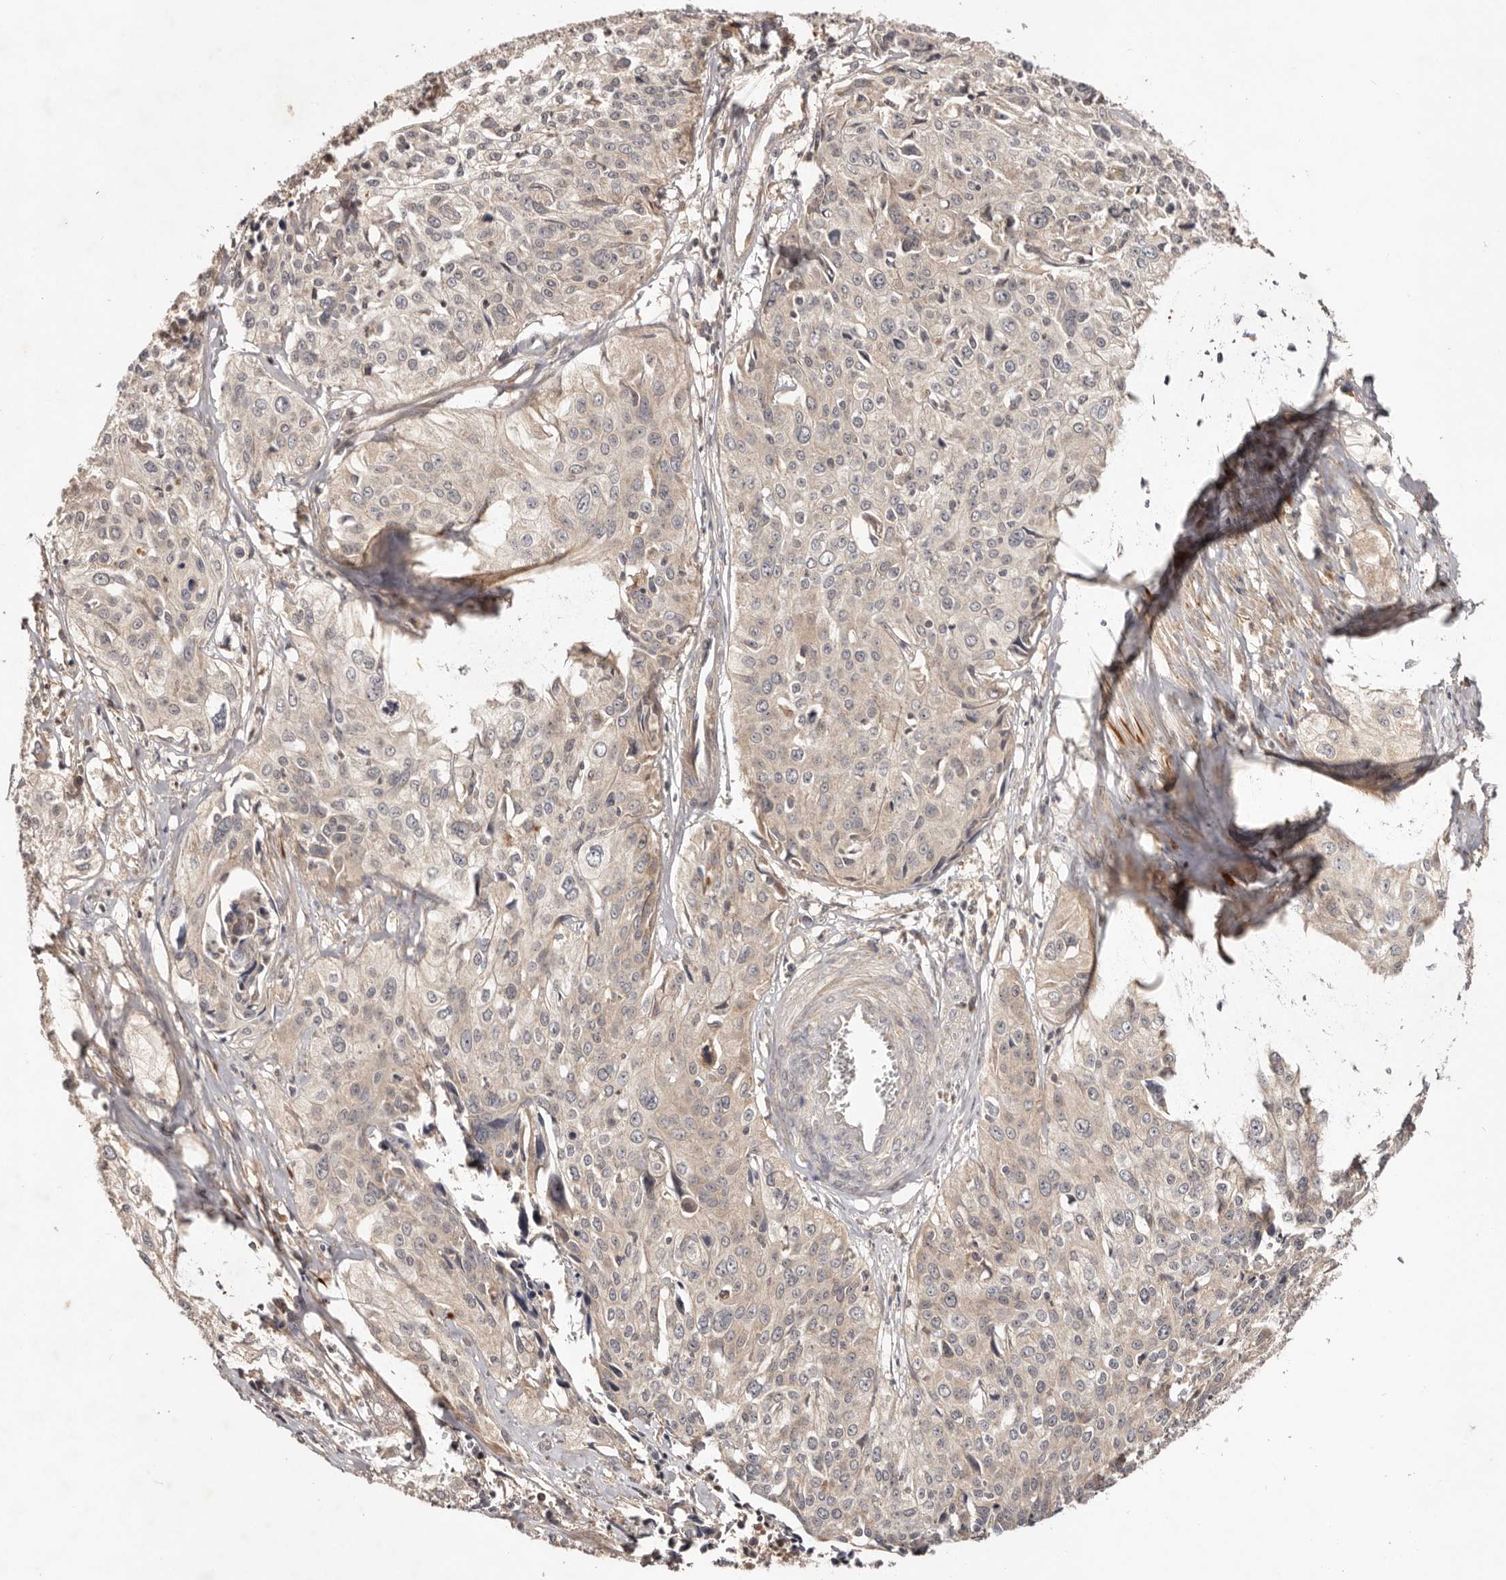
{"staining": {"intensity": "weak", "quantity": "<25%", "location": "cytoplasmic/membranous"}, "tissue": "cervical cancer", "cell_type": "Tumor cells", "image_type": "cancer", "snomed": [{"axis": "morphology", "description": "Squamous cell carcinoma, NOS"}, {"axis": "topography", "description": "Cervix"}], "caption": "Tumor cells are negative for protein expression in human cervical cancer (squamous cell carcinoma). (DAB (3,3'-diaminobenzidine) immunohistochemistry (IHC) with hematoxylin counter stain).", "gene": "PKIB", "patient": {"sex": "female", "age": 31}}